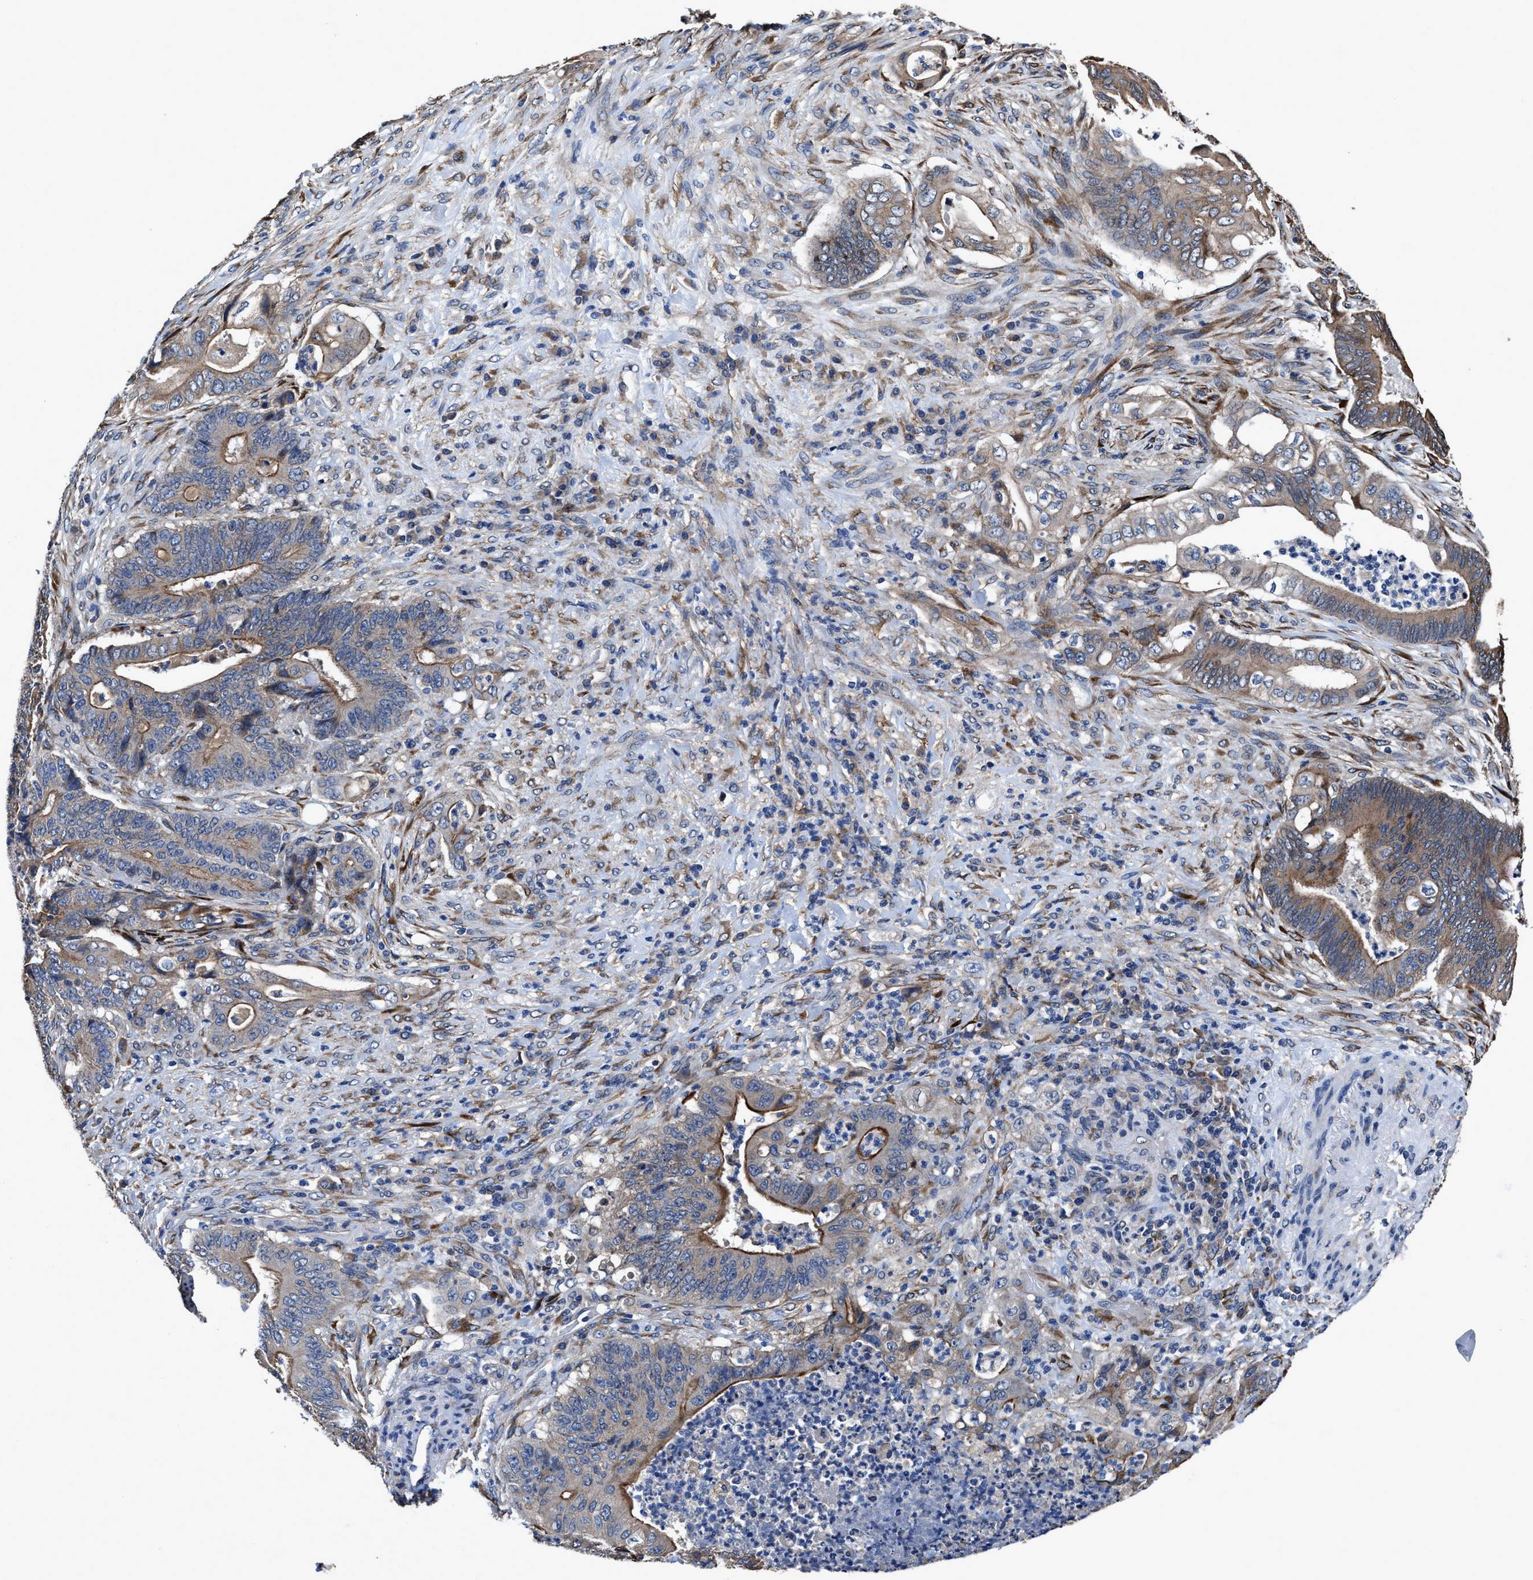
{"staining": {"intensity": "moderate", "quantity": "25%-75%", "location": "cytoplasmic/membranous"}, "tissue": "stomach cancer", "cell_type": "Tumor cells", "image_type": "cancer", "snomed": [{"axis": "morphology", "description": "Adenocarcinoma, NOS"}, {"axis": "topography", "description": "Stomach"}], "caption": "Immunohistochemistry (IHC) histopathology image of neoplastic tissue: stomach cancer stained using immunohistochemistry exhibits medium levels of moderate protein expression localized specifically in the cytoplasmic/membranous of tumor cells, appearing as a cytoplasmic/membranous brown color.", "gene": "IDNK", "patient": {"sex": "female", "age": 73}}